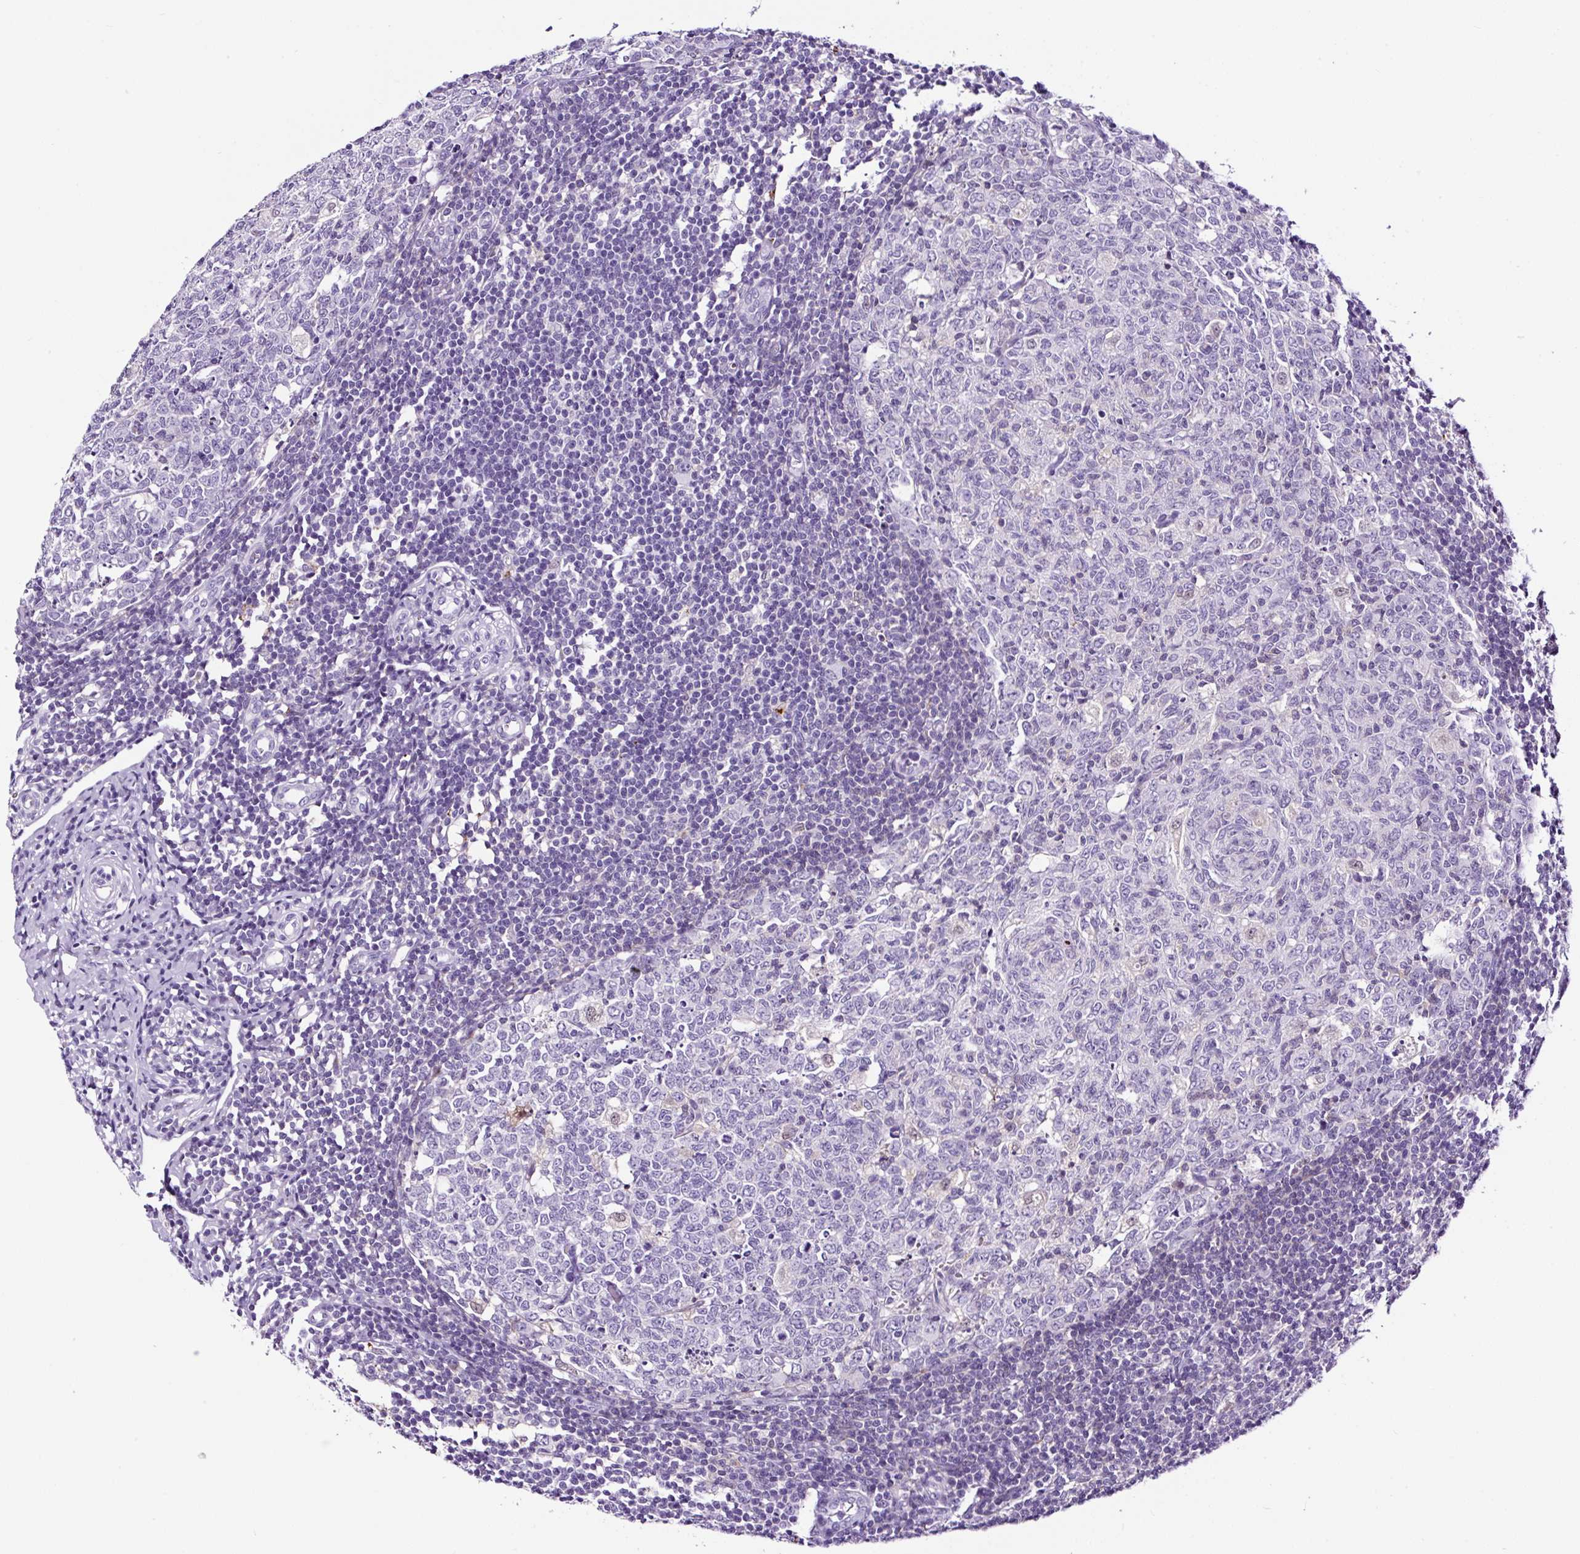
{"staining": {"intensity": "negative", "quantity": "none", "location": "none"}, "tissue": "appendix", "cell_type": "Glandular cells", "image_type": "normal", "snomed": [{"axis": "morphology", "description": "Normal tissue, NOS"}, {"axis": "topography", "description": "Appendix"}], "caption": "This is a histopathology image of IHC staining of normal appendix, which shows no positivity in glandular cells.", "gene": "TAFA3", "patient": {"sex": "male", "age": 14}}